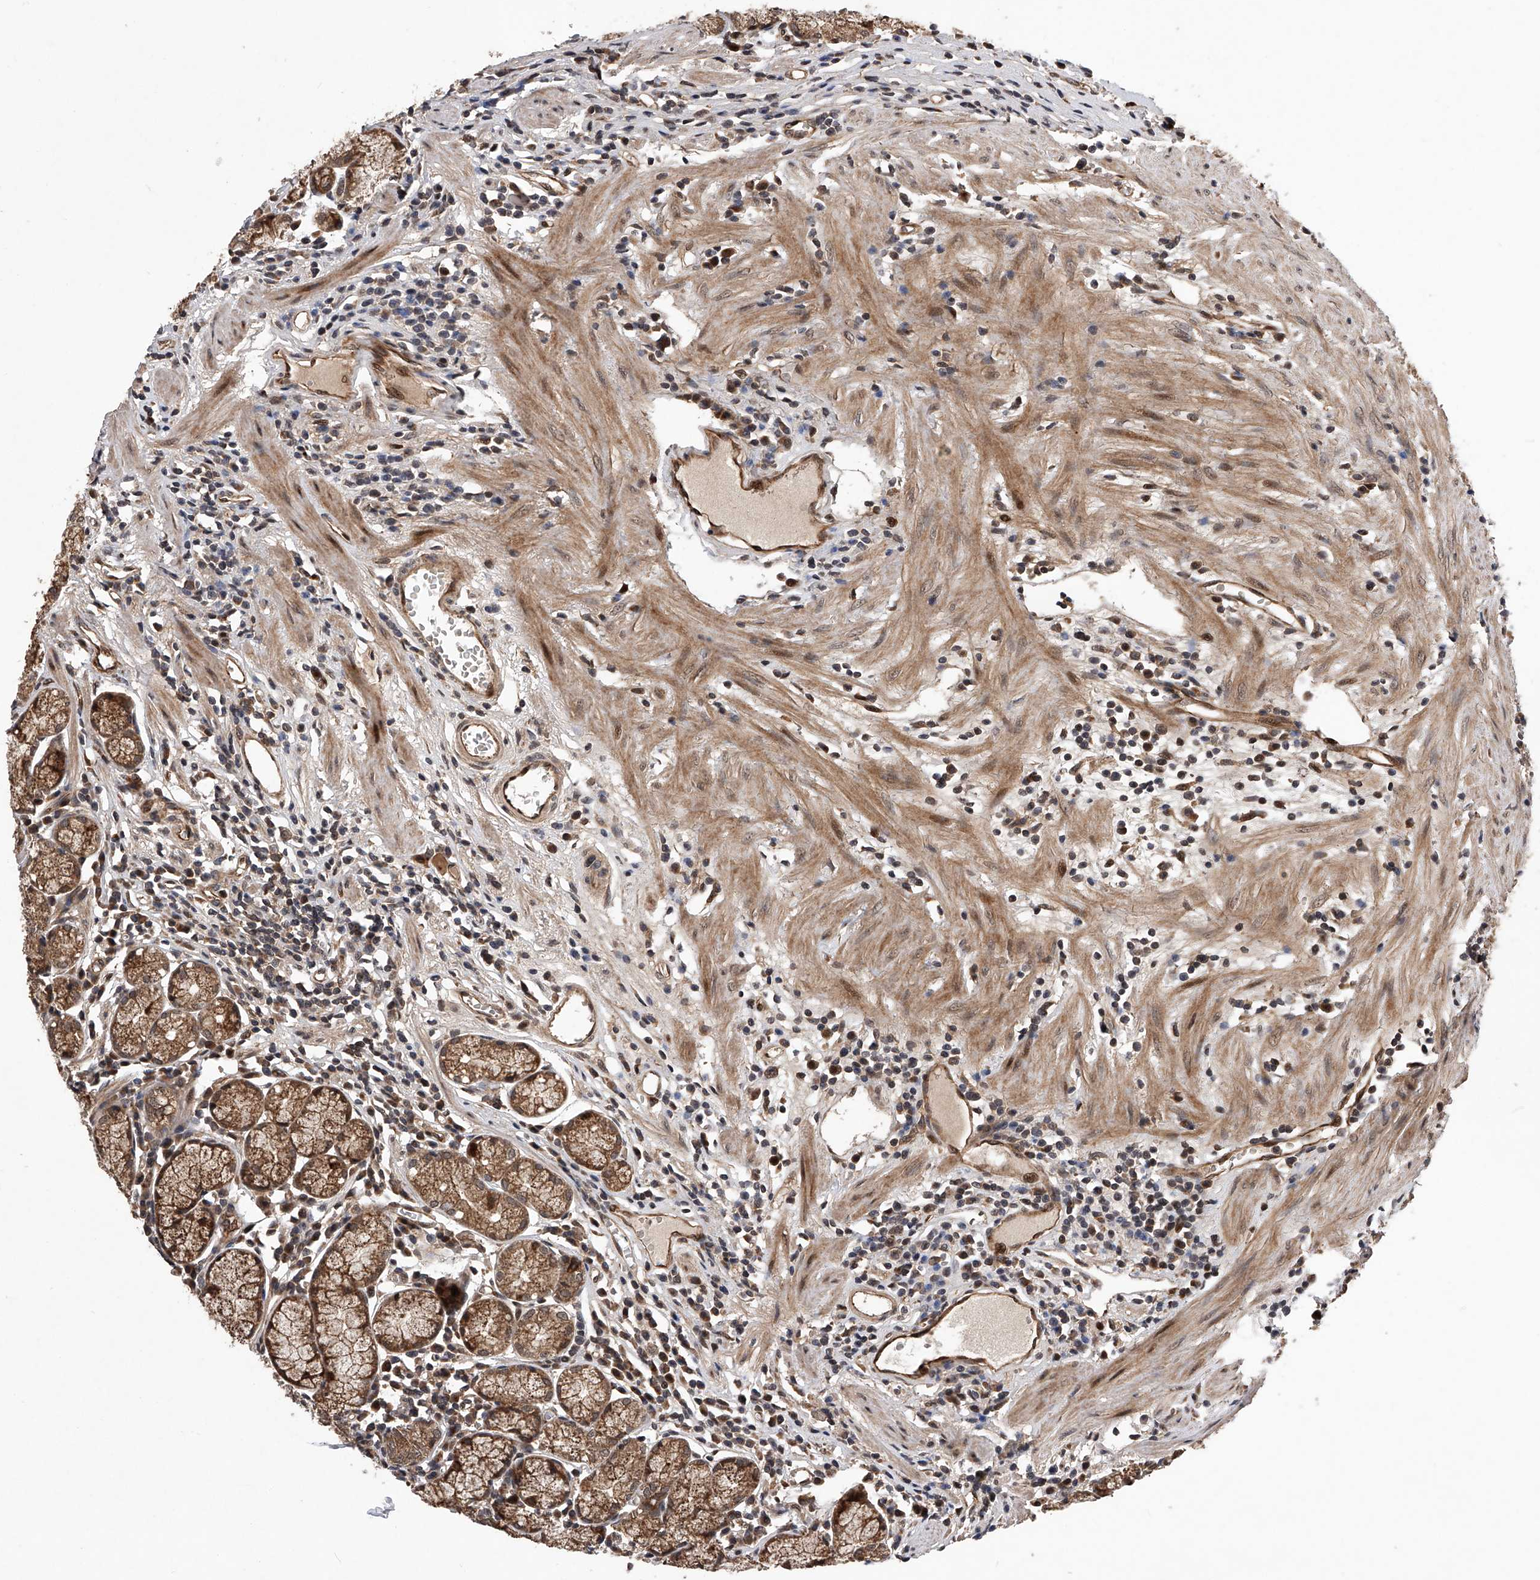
{"staining": {"intensity": "strong", "quantity": ">75%", "location": "cytoplasmic/membranous"}, "tissue": "stomach", "cell_type": "Glandular cells", "image_type": "normal", "snomed": [{"axis": "morphology", "description": "Normal tissue, NOS"}, {"axis": "topography", "description": "Stomach"}], "caption": "Normal stomach shows strong cytoplasmic/membranous expression in about >75% of glandular cells, visualized by immunohistochemistry.", "gene": "MAP3K11", "patient": {"sex": "male", "age": 55}}